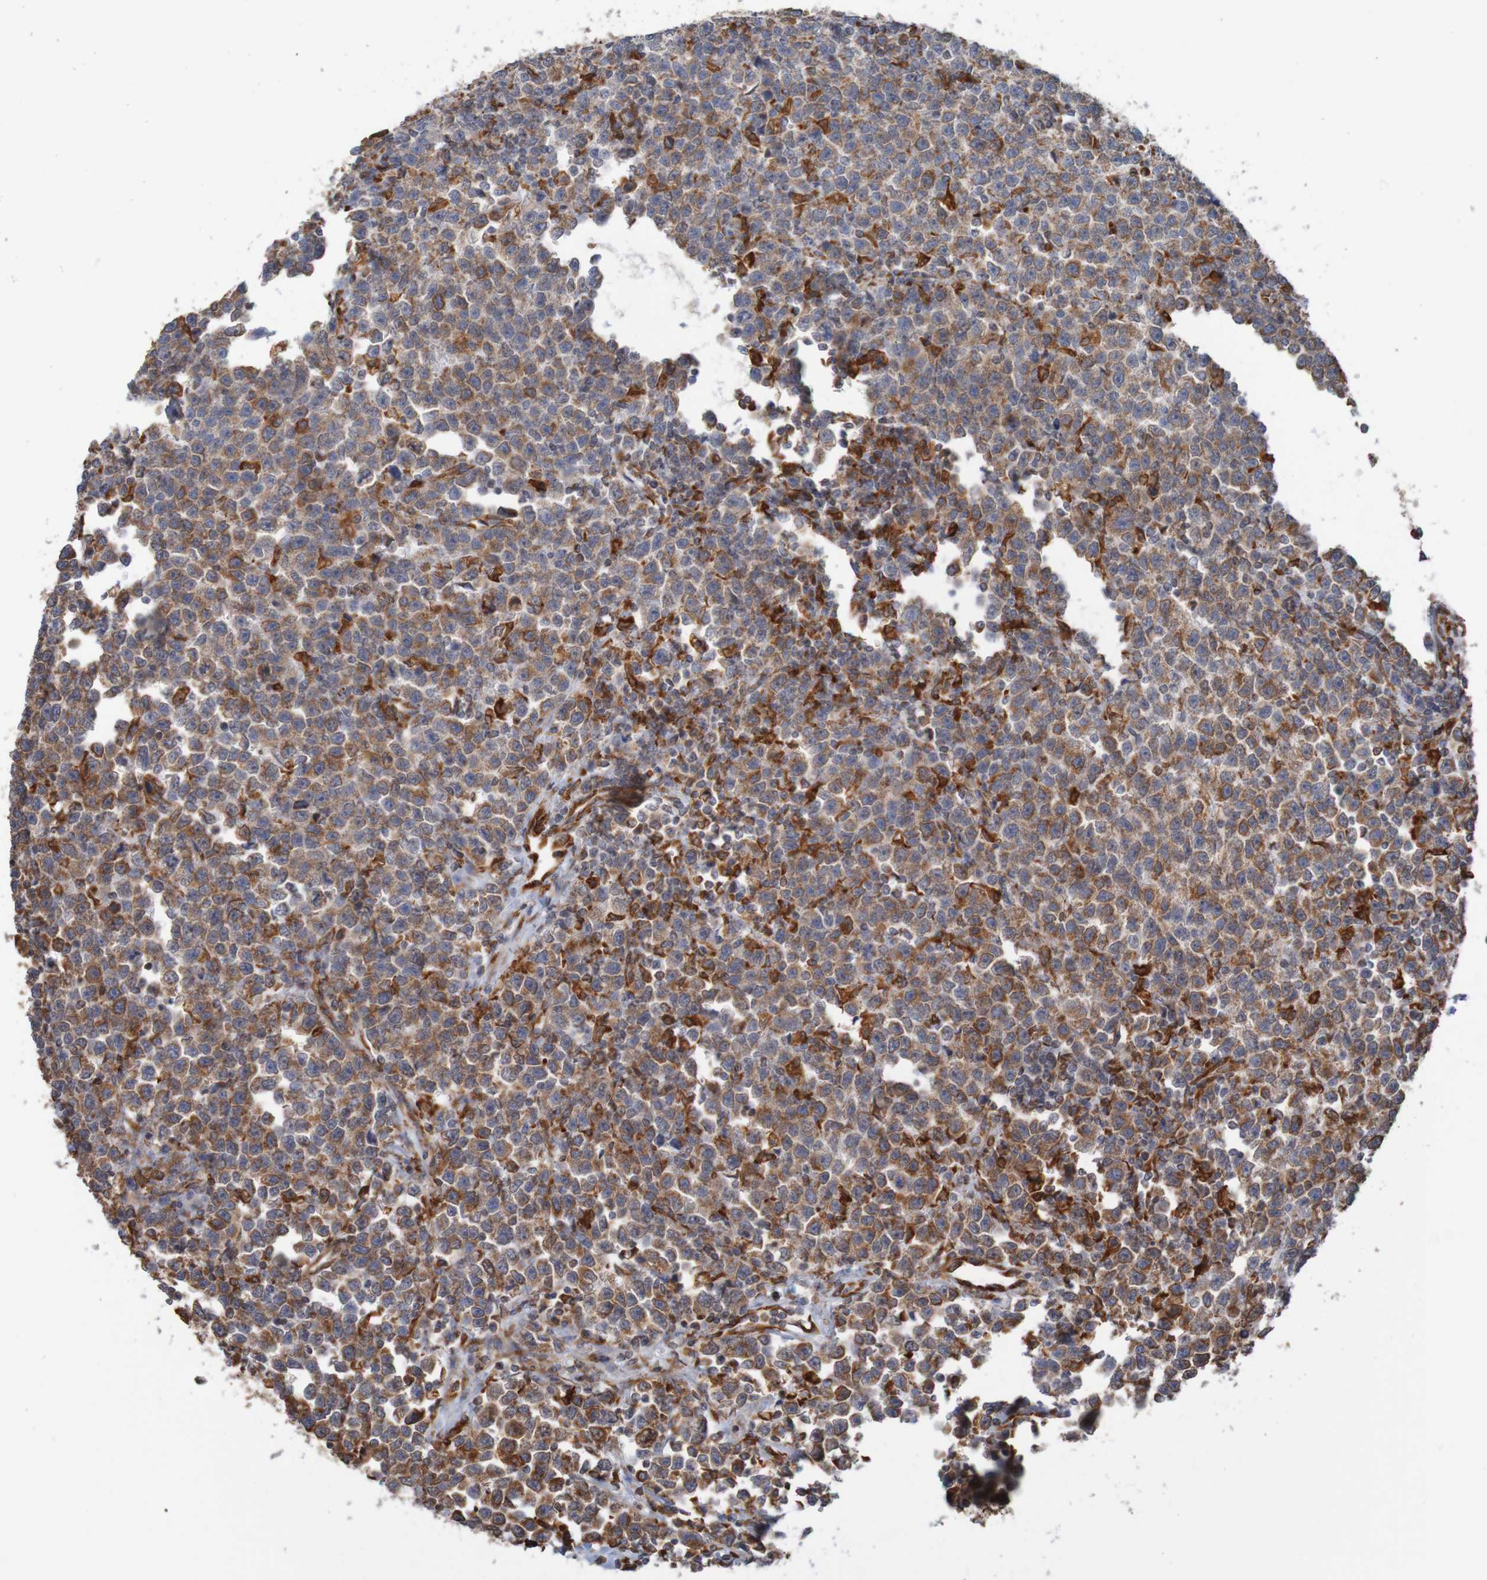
{"staining": {"intensity": "moderate", "quantity": ">75%", "location": "cytoplasmic/membranous"}, "tissue": "testis cancer", "cell_type": "Tumor cells", "image_type": "cancer", "snomed": [{"axis": "morphology", "description": "Seminoma, NOS"}, {"axis": "topography", "description": "Testis"}], "caption": "This histopathology image demonstrates seminoma (testis) stained with immunohistochemistry to label a protein in brown. The cytoplasmic/membranous of tumor cells show moderate positivity for the protein. Nuclei are counter-stained blue.", "gene": "PDIA3", "patient": {"sex": "male", "age": 43}}